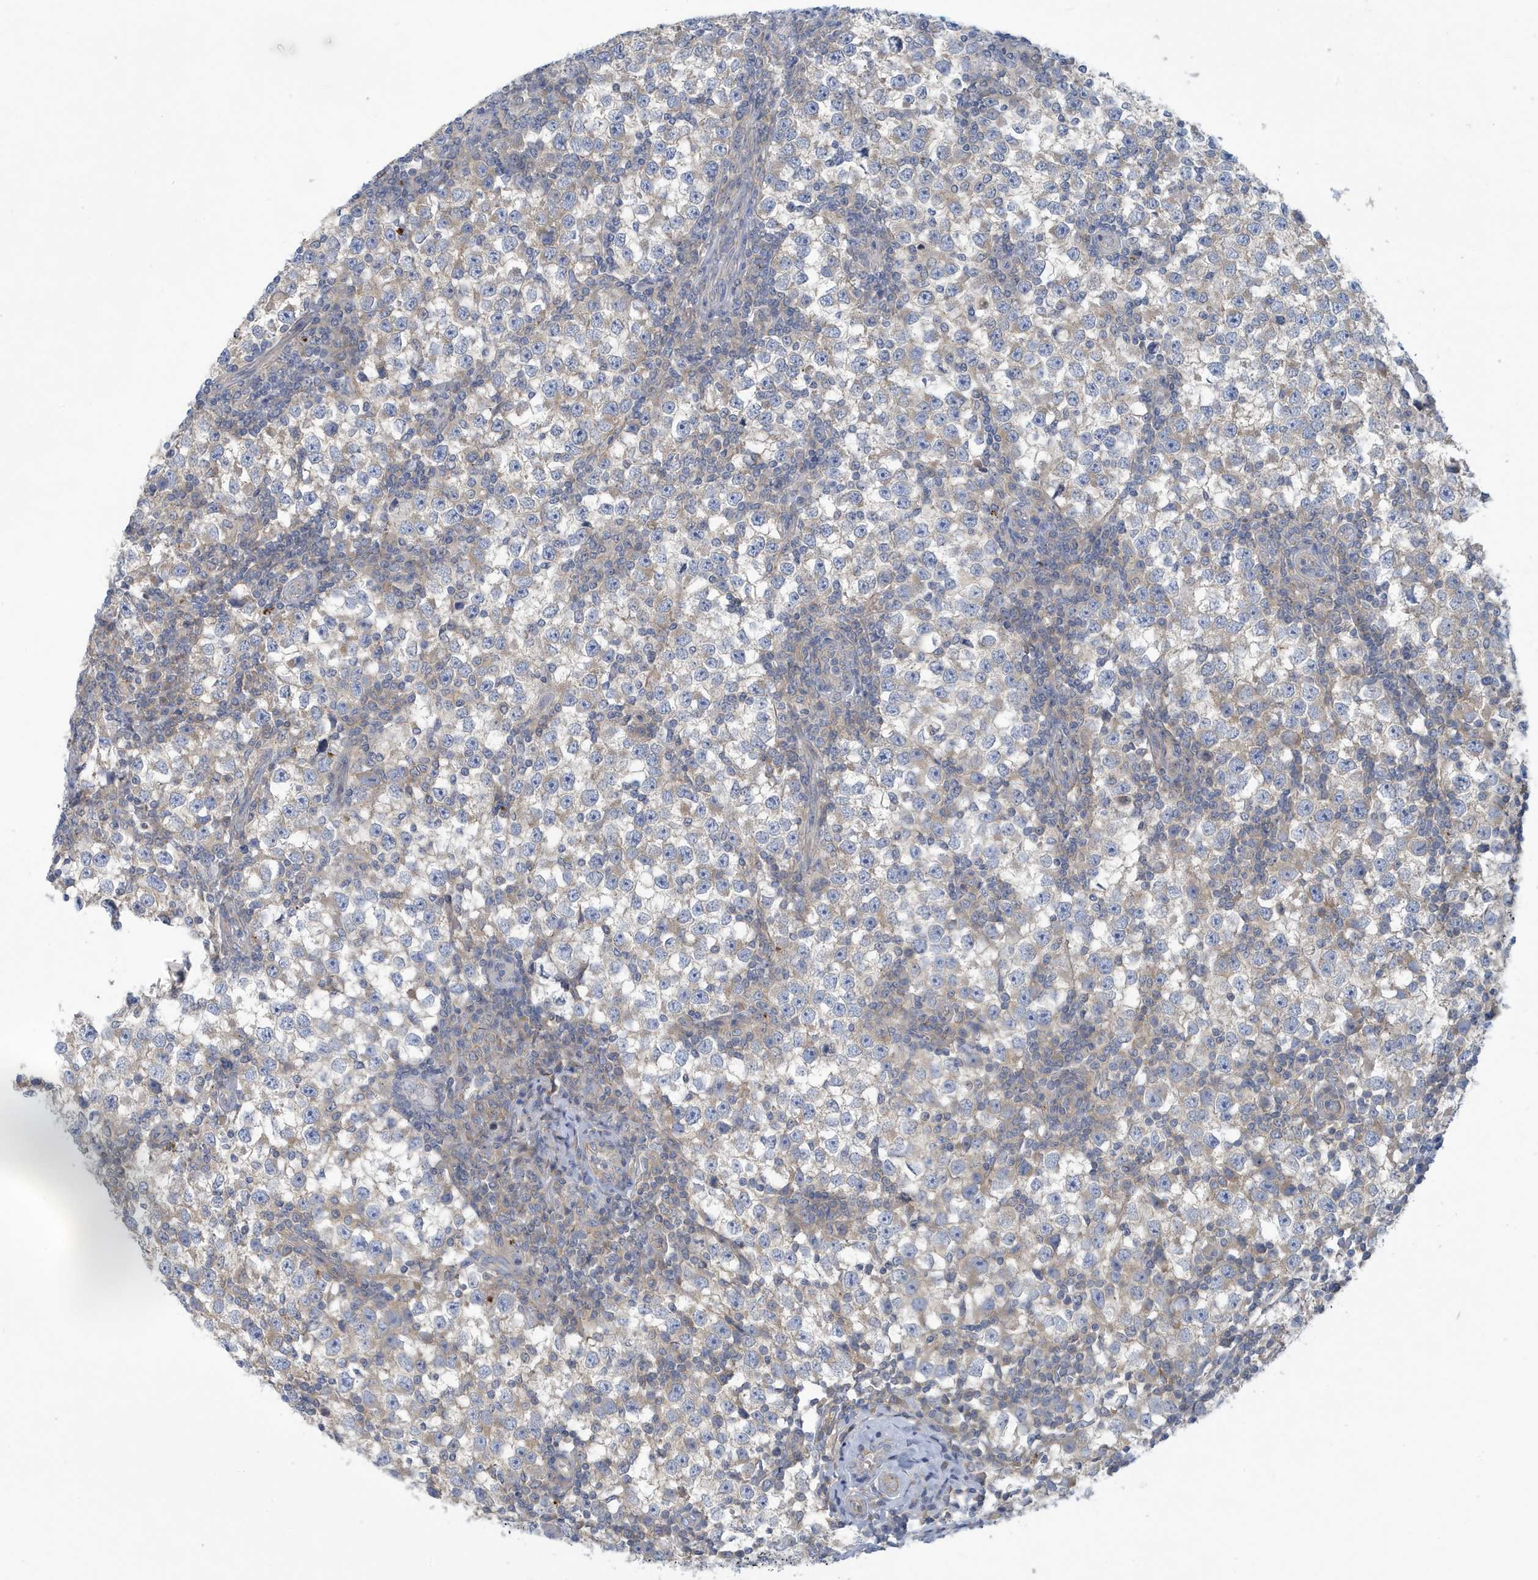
{"staining": {"intensity": "negative", "quantity": "none", "location": "none"}, "tissue": "testis cancer", "cell_type": "Tumor cells", "image_type": "cancer", "snomed": [{"axis": "morphology", "description": "Seminoma, NOS"}, {"axis": "topography", "description": "Testis"}], "caption": "Testis cancer (seminoma) stained for a protein using immunohistochemistry displays no staining tumor cells.", "gene": "VTA1", "patient": {"sex": "male", "age": 65}}